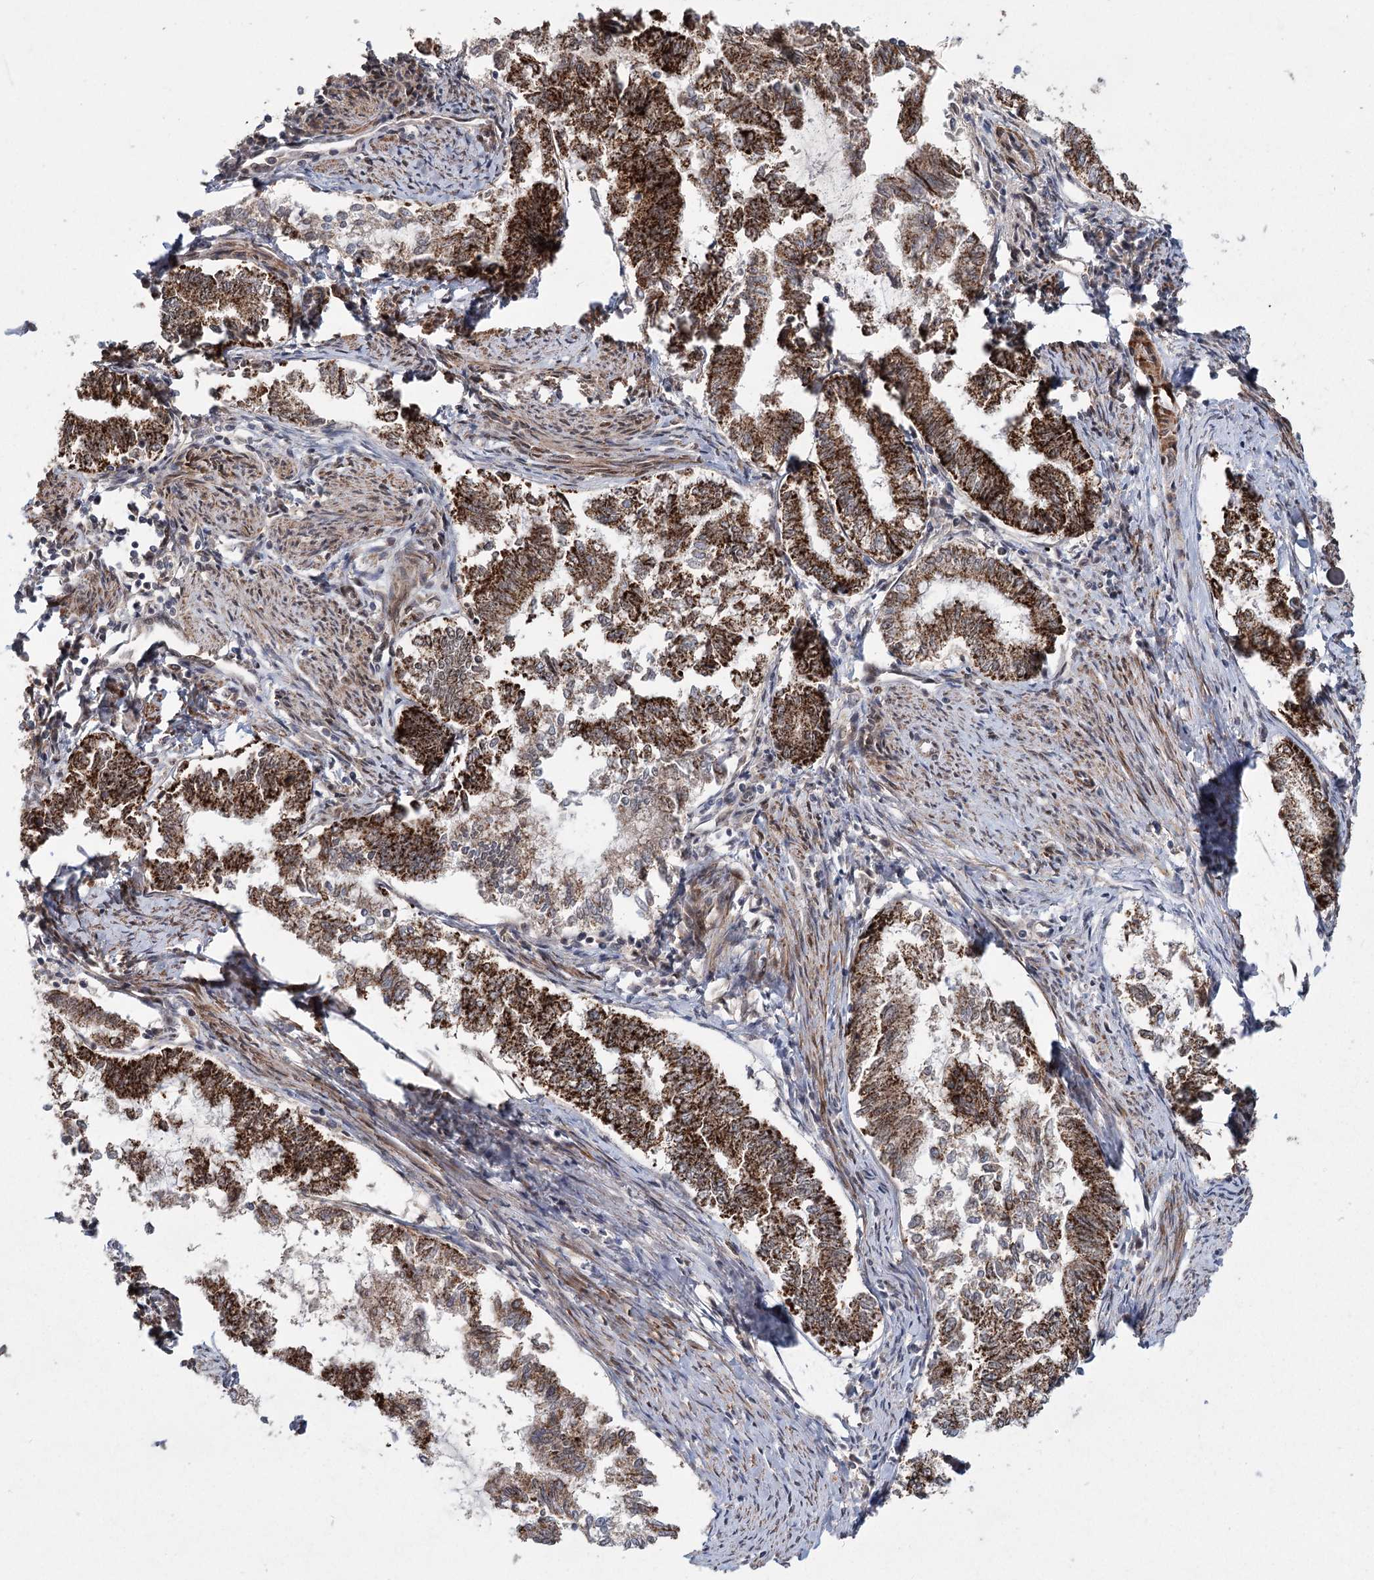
{"staining": {"intensity": "strong", "quantity": ">75%", "location": "cytoplasmic/membranous"}, "tissue": "endometrial cancer", "cell_type": "Tumor cells", "image_type": "cancer", "snomed": [{"axis": "morphology", "description": "Adenocarcinoma, NOS"}, {"axis": "topography", "description": "Endometrium"}], "caption": "Protein staining displays strong cytoplasmic/membranous expression in approximately >75% of tumor cells in endometrial cancer.", "gene": "ZCCHC24", "patient": {"sex": "female", "age": 79}}